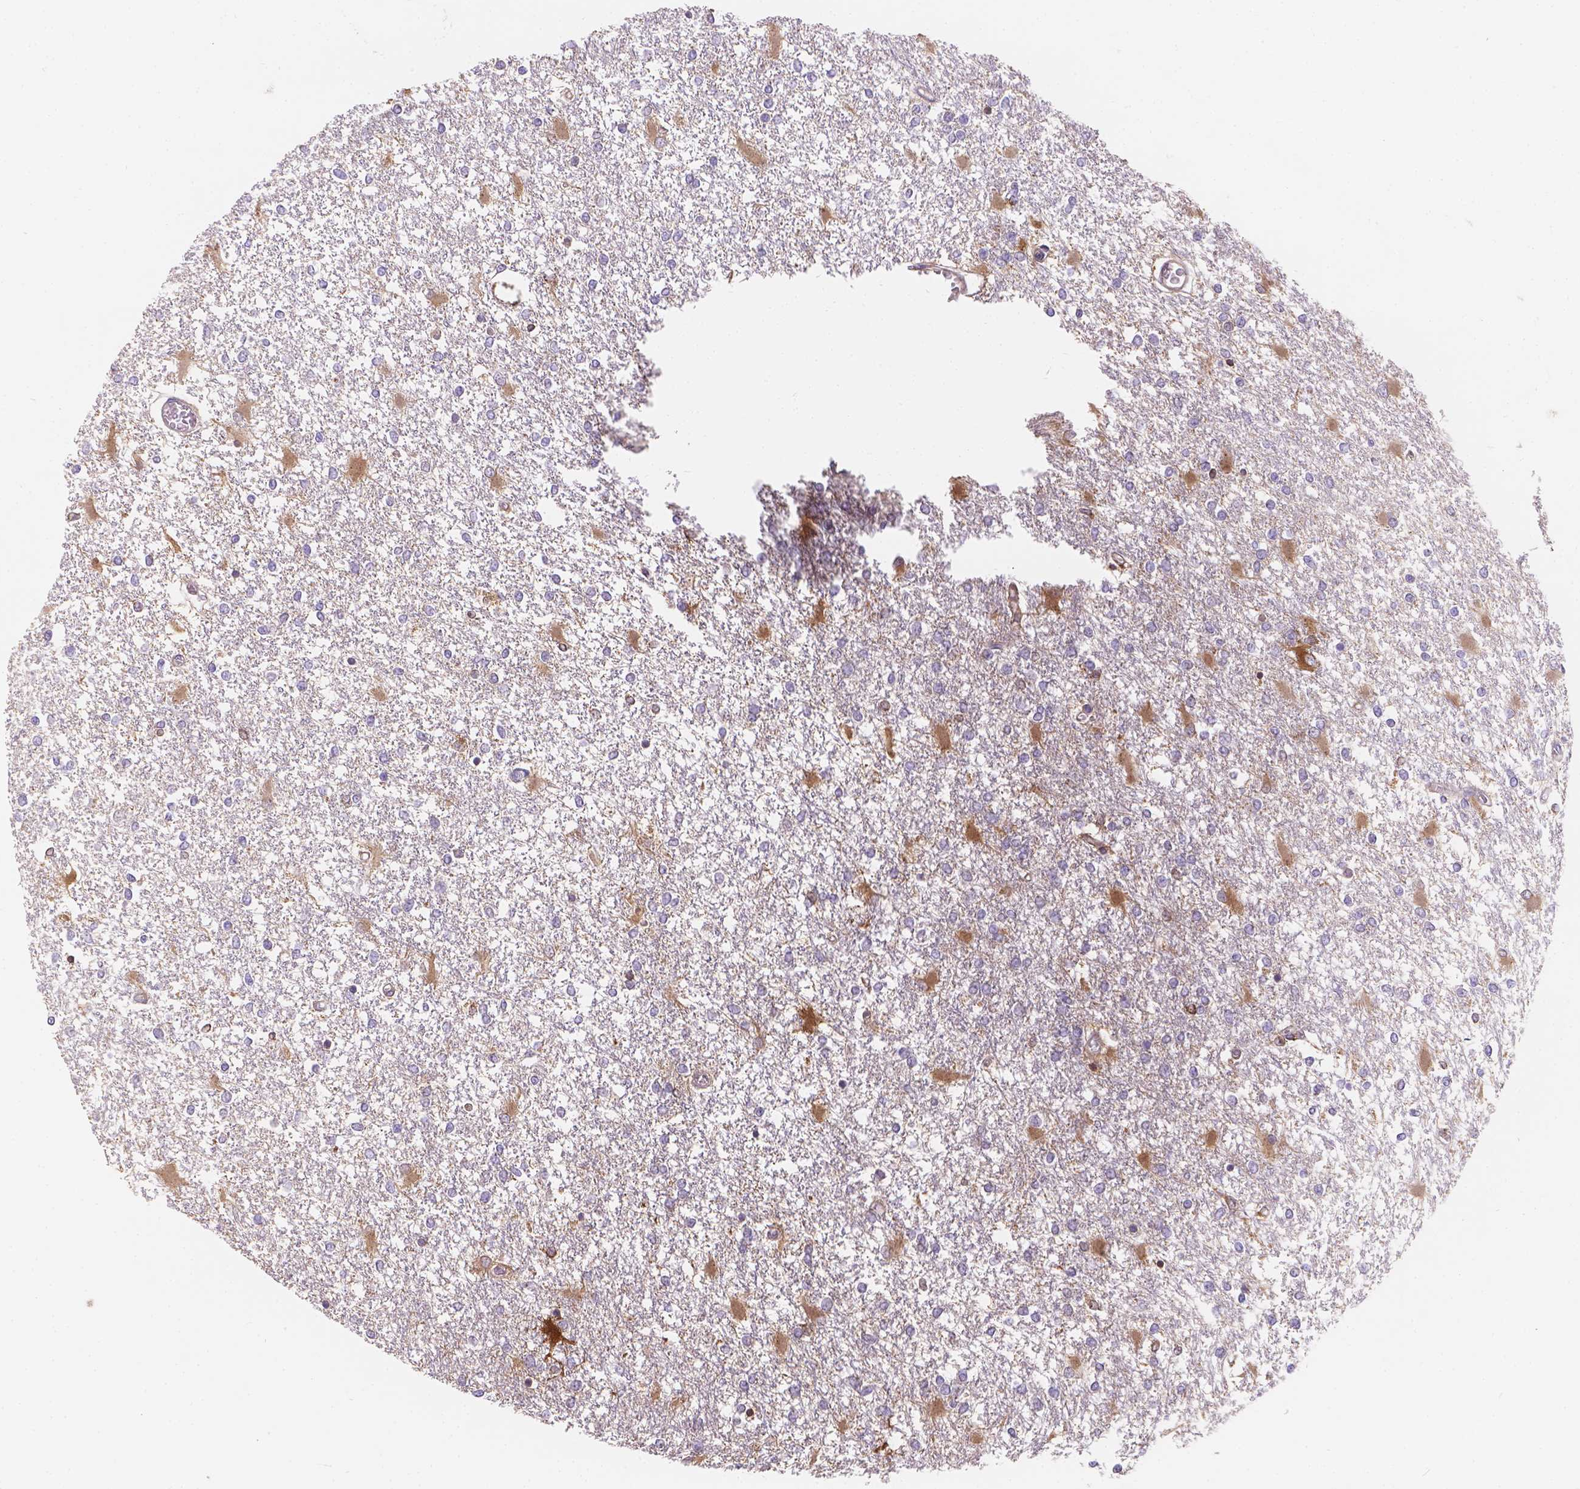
{"staining": {"intensity": "negative", "quantity": "none", "location": "none"}, "tissue": "glioma", "cell_type": "Tumor cells", "image_type": "cancer", "snomed": [{"axis": "morphology", "description": "Glioma, malignant, High grade"}, {"axis": "topography", "description": "Cerebral cortex"}], "caption": "An IHC image of glioma is shown. There is no staining in tumor cells of glioma. (Brightfield microscopy of DAB immunohistochemistry at high magnification).", "gene": "CDK10", "patient": {"sex": "male", "age": 79}}